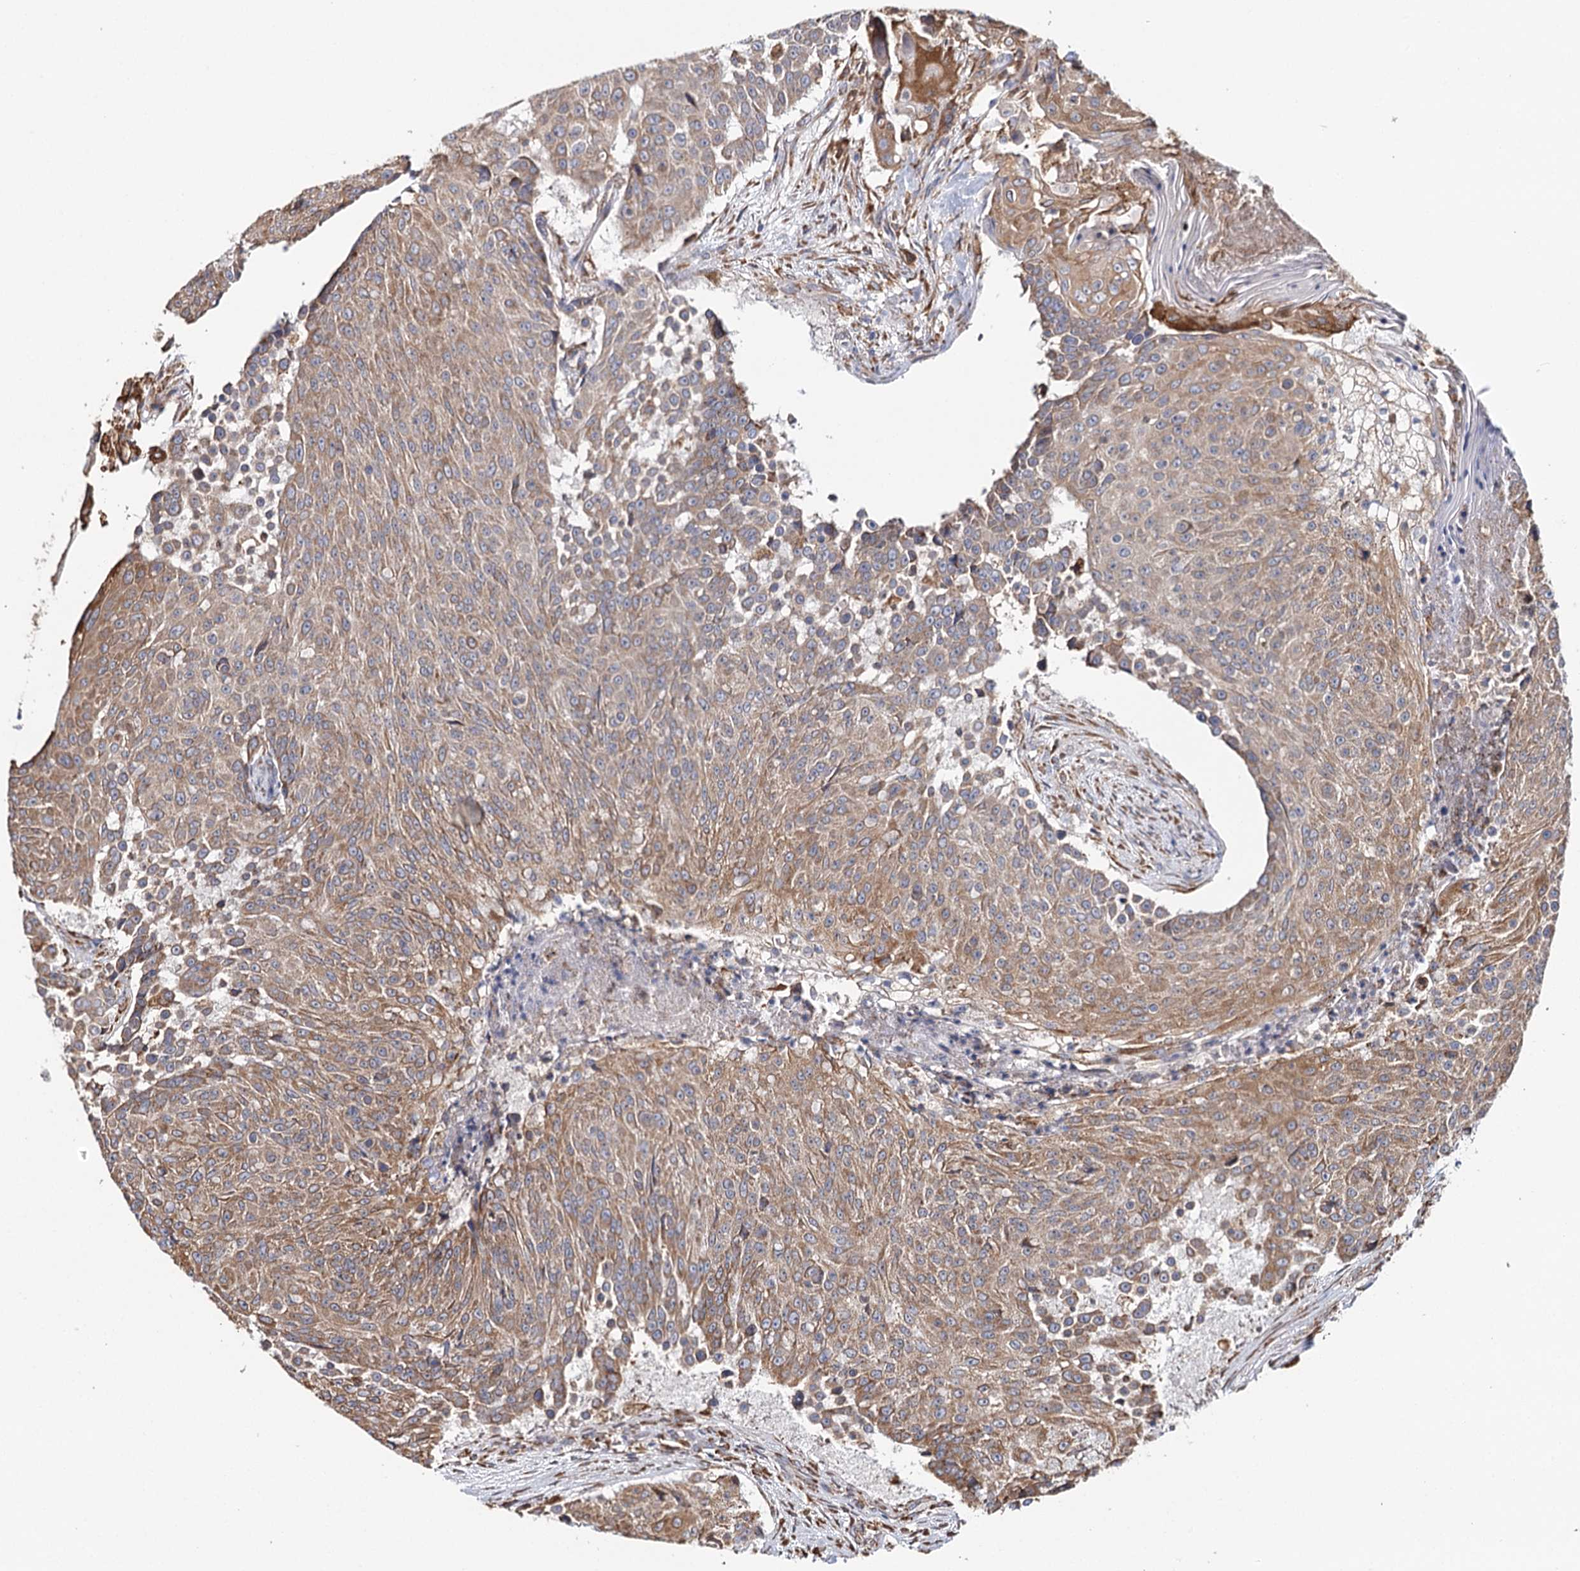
{"staining": {"intensity": "moderate", "quantity": ">75%", "location": "cytoplasmic/membranous"}, "tissue": "urothelial cancer", "cell_type": "Tumor cells", "image_type": "cancer", "snomed": [{"axis": "morphology", "description": "Urothelial carcinoma, High grade"}, {"axis": "topography", "description": "Urinary bladder"}], "caption": "IHC (DAB (3,3'-diaminobenzidine)) staining of urothelial cancer displays moderate cytoplasmic/membranous protein expression in about >75% of tumor cells.", "gene": "VEGFA", "patient": {"sex": "female", "age": 63}}